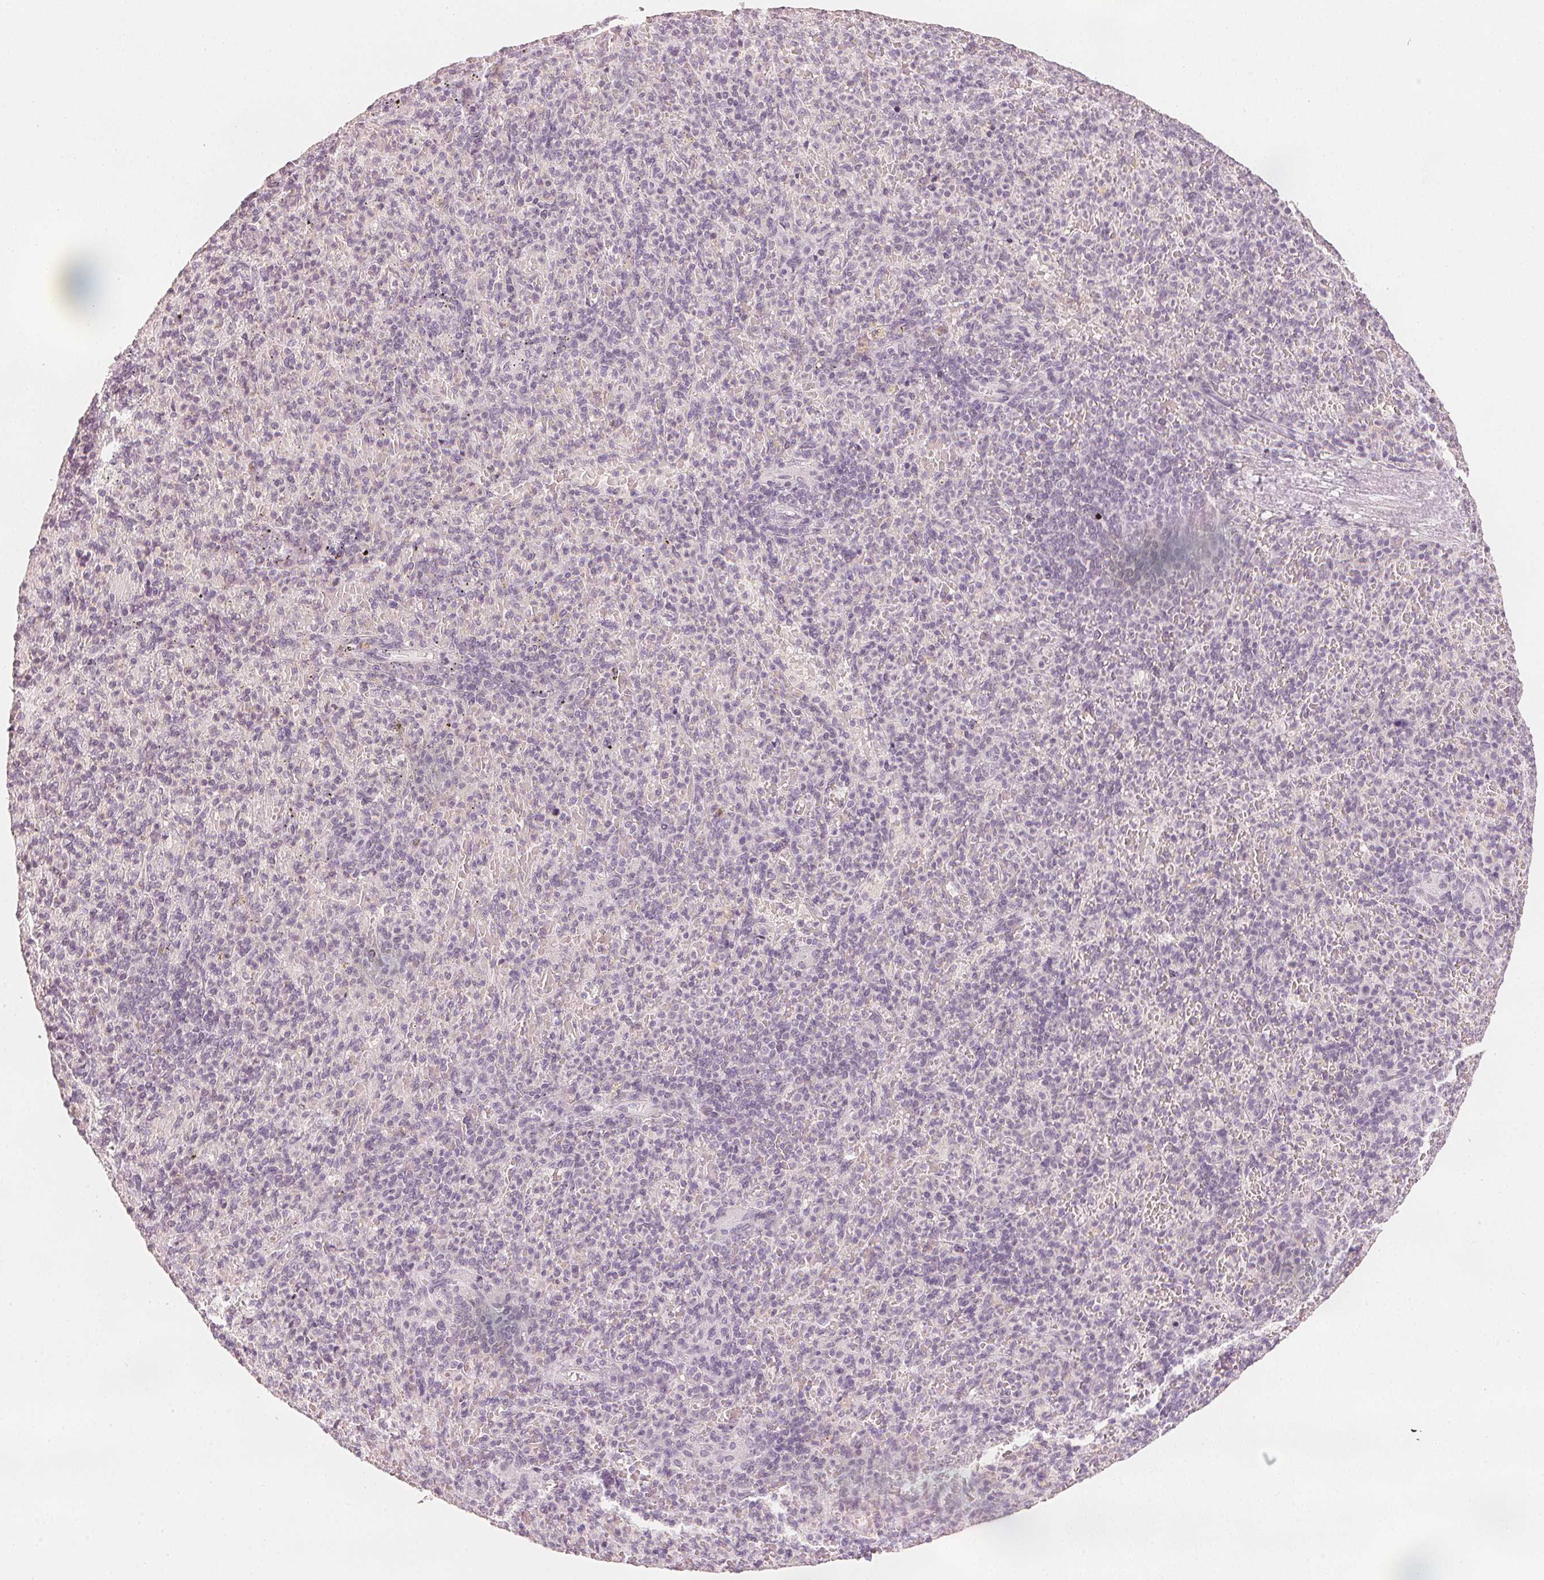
{"staining": {"intensity": "negative", "quantity": "none", "location": "none"}, "tissue": "spleen", "cell_type": "Cells in red pulp", "image_type": "normal", "snomed": [{"axis": "morphology", "description": "Normal tissue, NOS"}, {"axis": "topography", "description": "Spleen"}], "caption": "This is a micrograph of immunohistochemistry (IHC) staining of benign spleen, which shows no expression in cells in red pulp. Nuclei are stained in blue.", "gene": "CALB1", "patient": {"sex": "female", "age": 74}}